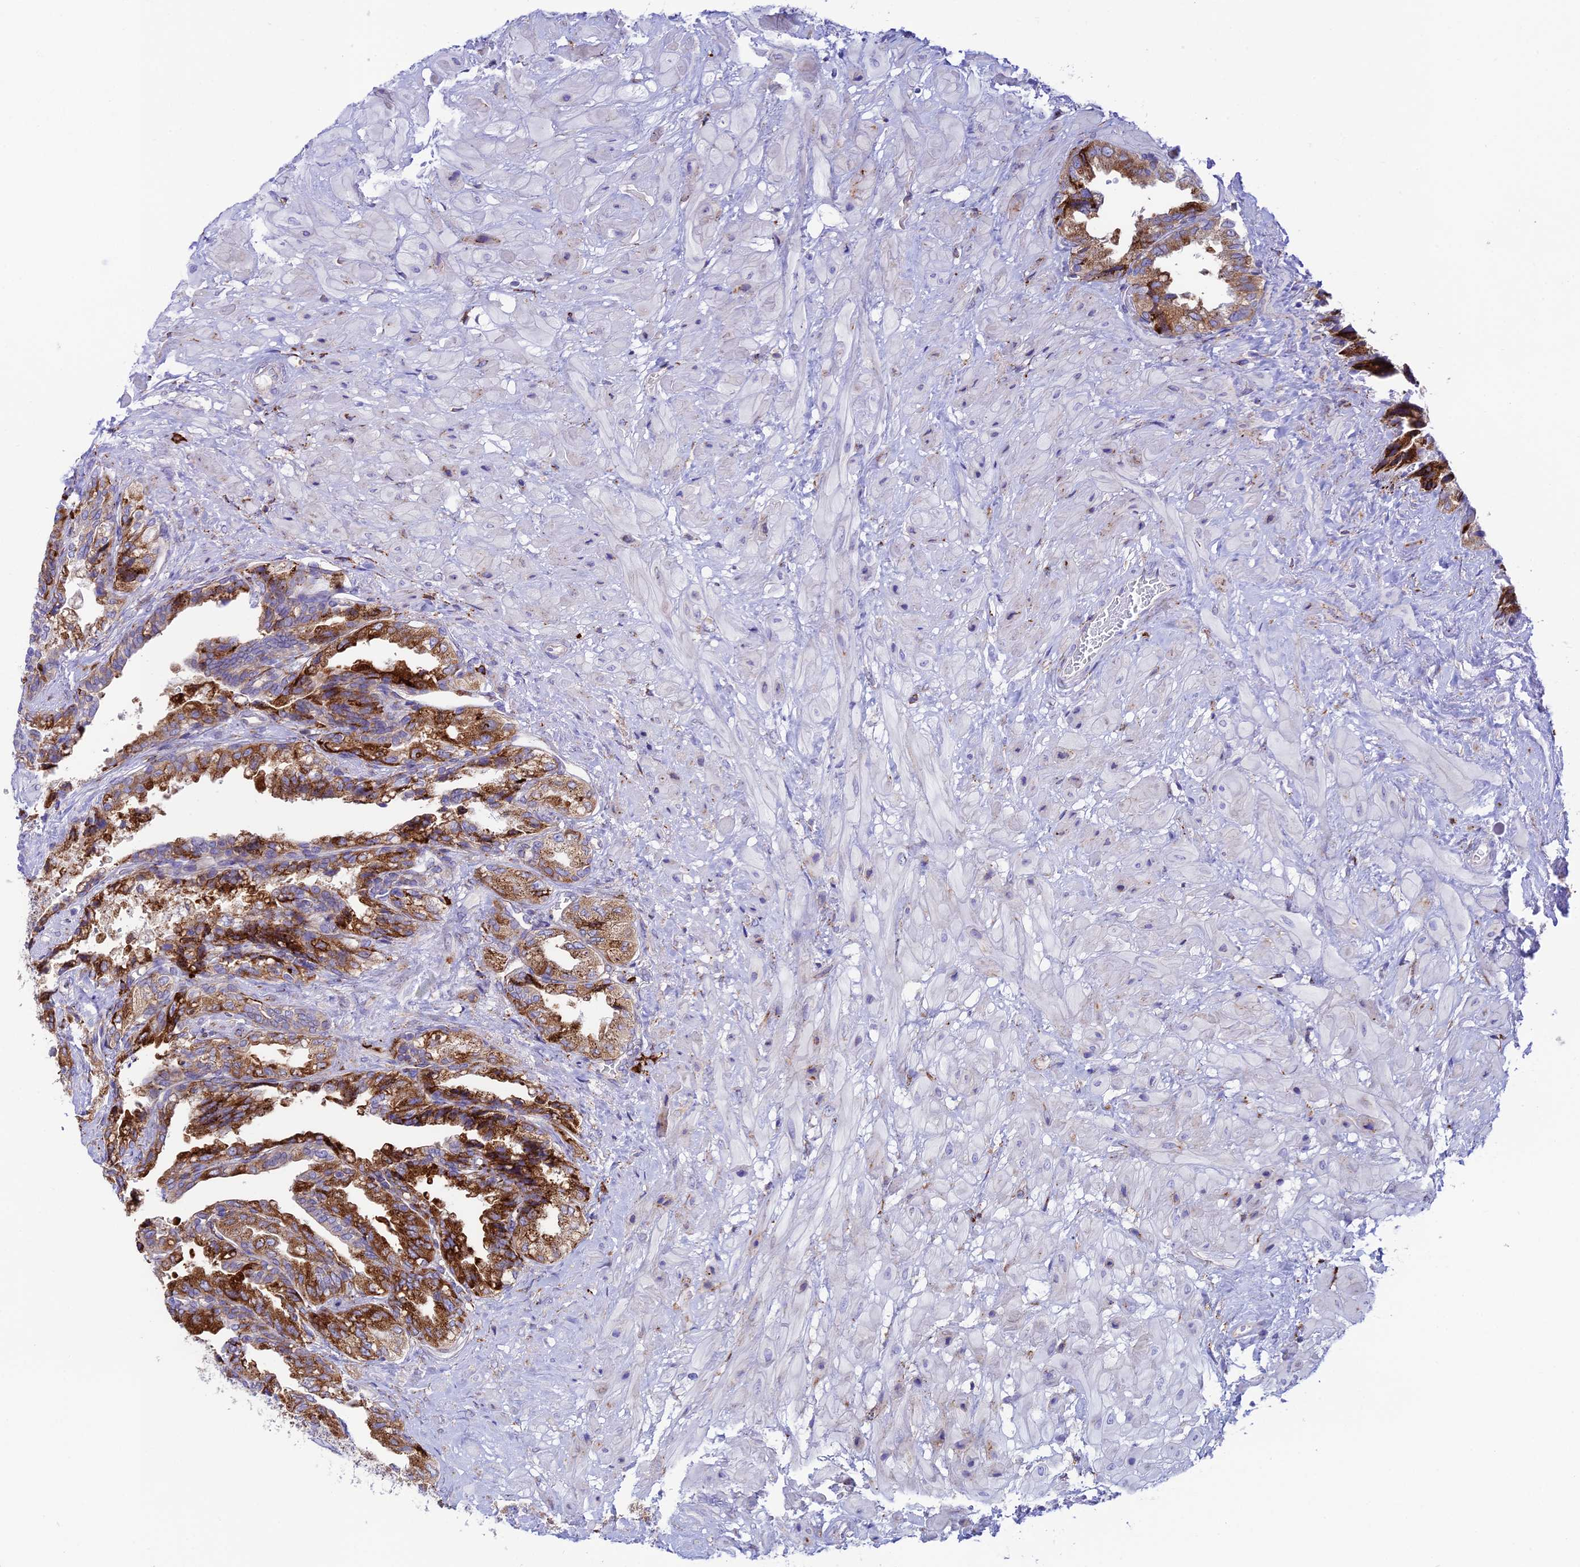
{"staining": {"intensity": "strong", "quantity": "25%-75%", "location": "cytoplasmic/membranous"}, "tissue": "seminal vesicle", "cell_type": "Glandular cells", "image_type": "normal", "snomed": [{"axis": "morphology", "description": "Normal tissue, NOS"}, {"axis": "topography", "description": "Seminal veicle"}, {"axis": "topography", "description": "Peripheral nerve tissue"}], "caption": "An IHC histopathology image of unremarkable tissue is shown. Protein staining in brown highlights strong cytoplasmic/membranous positivity in seminal vesicle within glandular cells.", "gene": "TUBGCP6", "patient": {"sex": "male", "age": 60}}